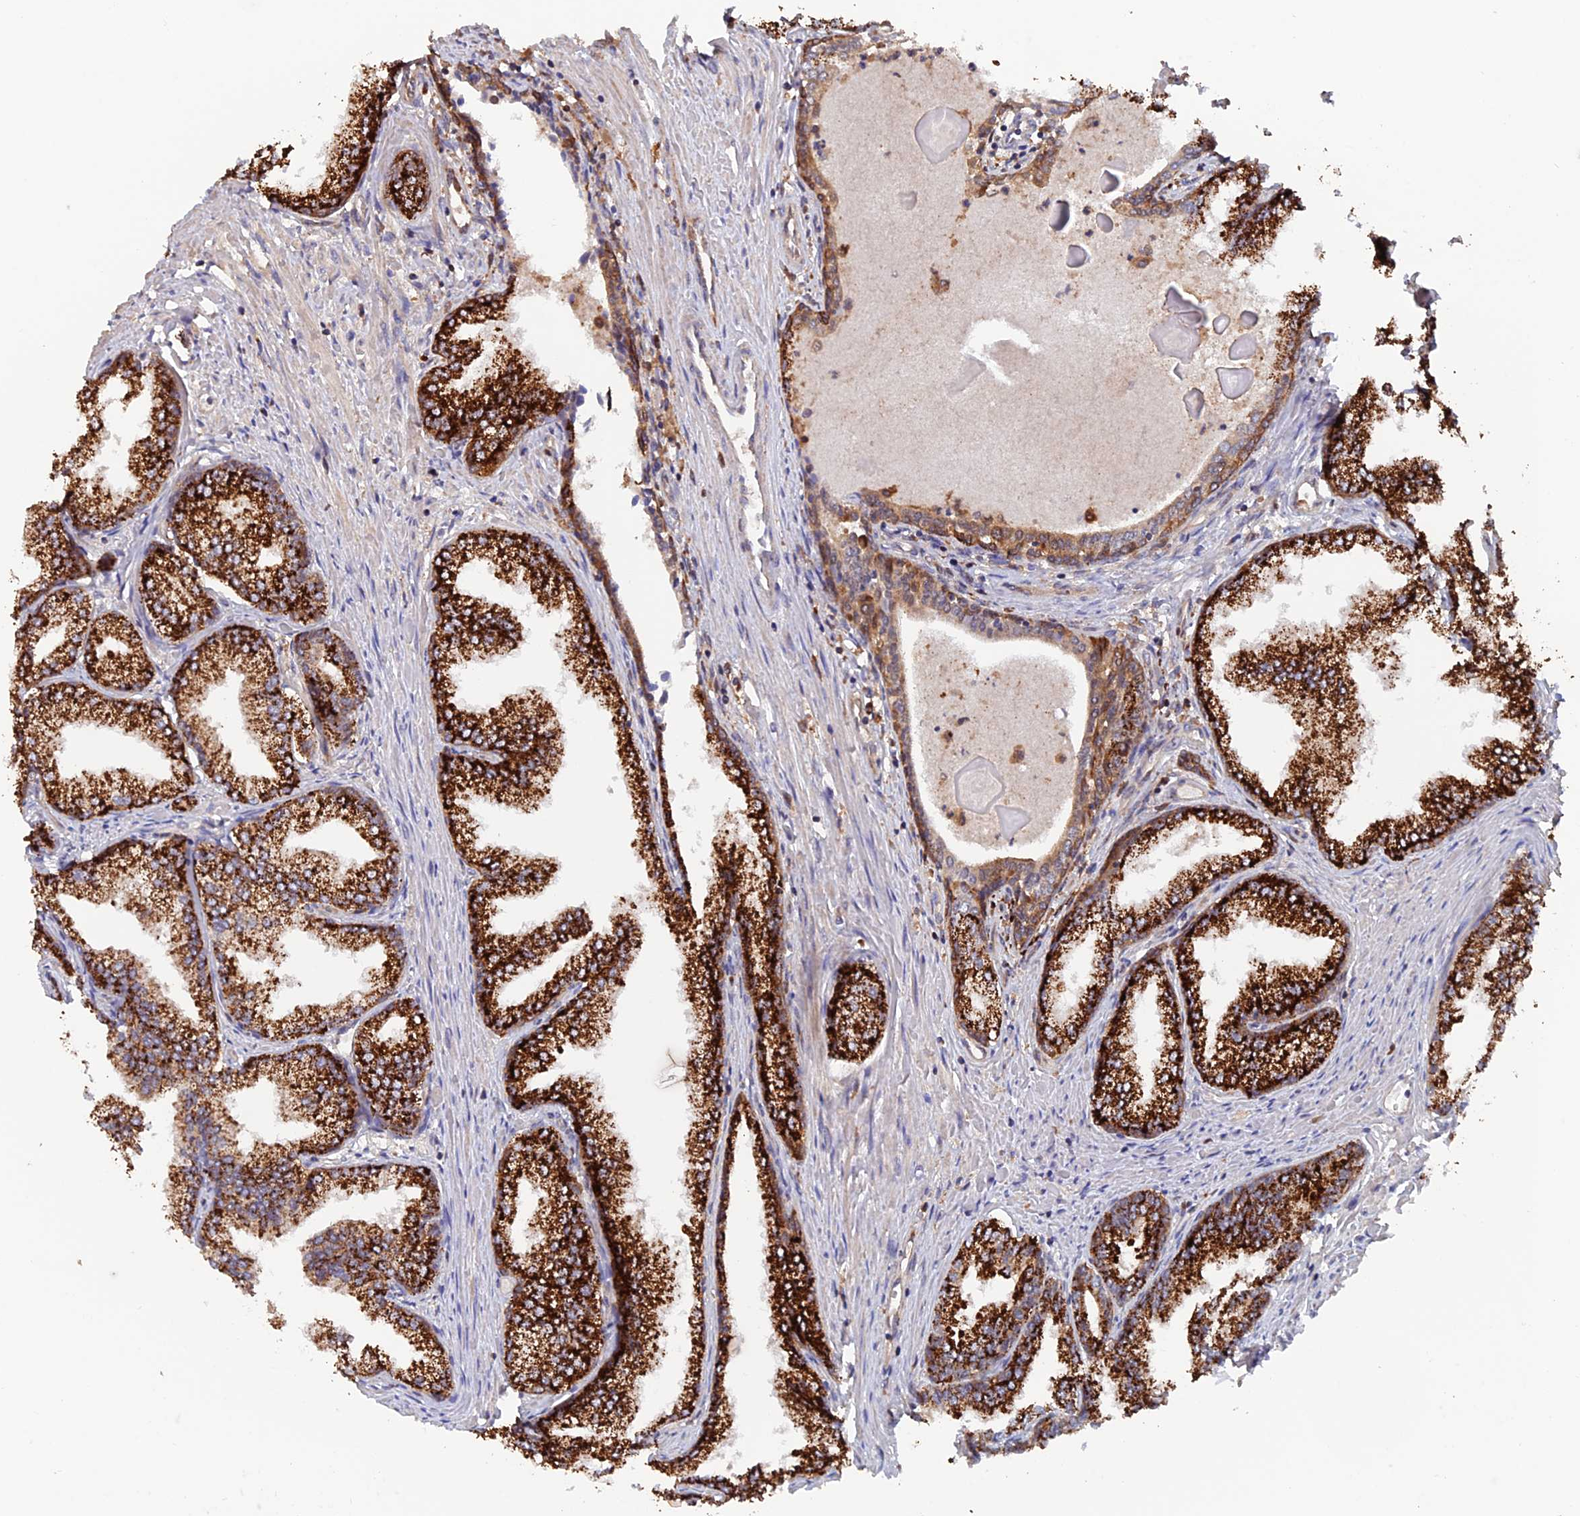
{"staining": {"intensity": "strong", "quantity": ">75%", "location": "cytoplasmic/membranous"}, "tissue": "prostate cancer", "cell_type": "Tumor cells", "image_type": "cancer", "snomed": [{"axis": "morphology", "description": "Adenocarcinoma, High grade"}, {"axis": "topography", "description": "Prostate"}], "caption": "Immunohistochemical staining of human adenocarcinoma (high-grade) (prostate) demonstrates strong cytoplasmic/membranous protein staining in about >75% of tumor cells.", "gene": "DTYMK", "patient": {"sex": "male", "age": 68}}